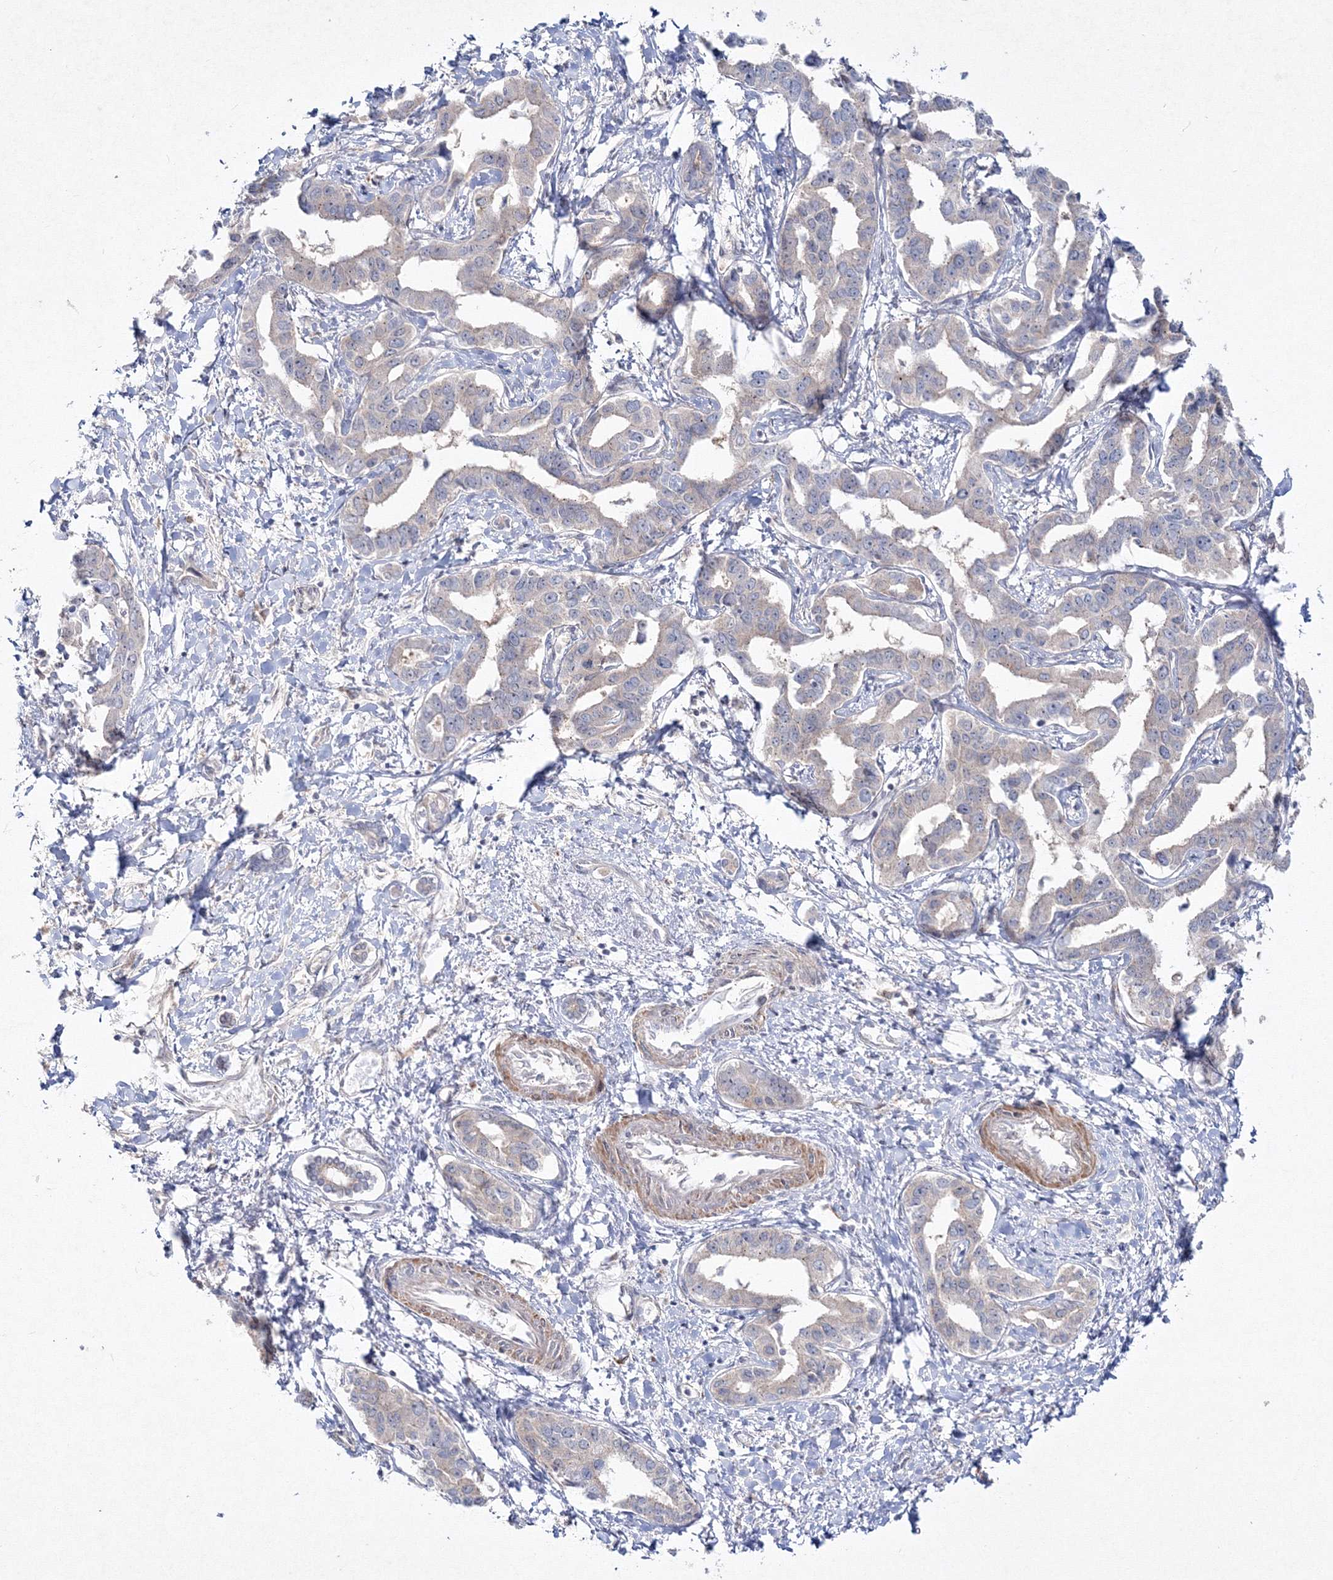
{"staining": {"intensity": "weak", "quantity": "25%-75%", "location": "cytoplasmic/membranous"}, "tissue": "liver cancer", "cell_type": "Tumor cells", "image_type": "cancer", "snomed": [{"axis": "morphology", "description": "Cholangiocarcinoma"}, {"axis": "topography", "description": "Liver"}], "caption": "Liver cholangiocarcinoma tissue shows weak cytoplasmic/membranous positivity in about 25%-75% of tumor cells The protein of interest is stained brown, and the nuclei are stained in blue (DAB IHC with brightfield microscopy, high magnification).", "gene": "IPMK", "patient": {"sex": "male", "age": 59}}